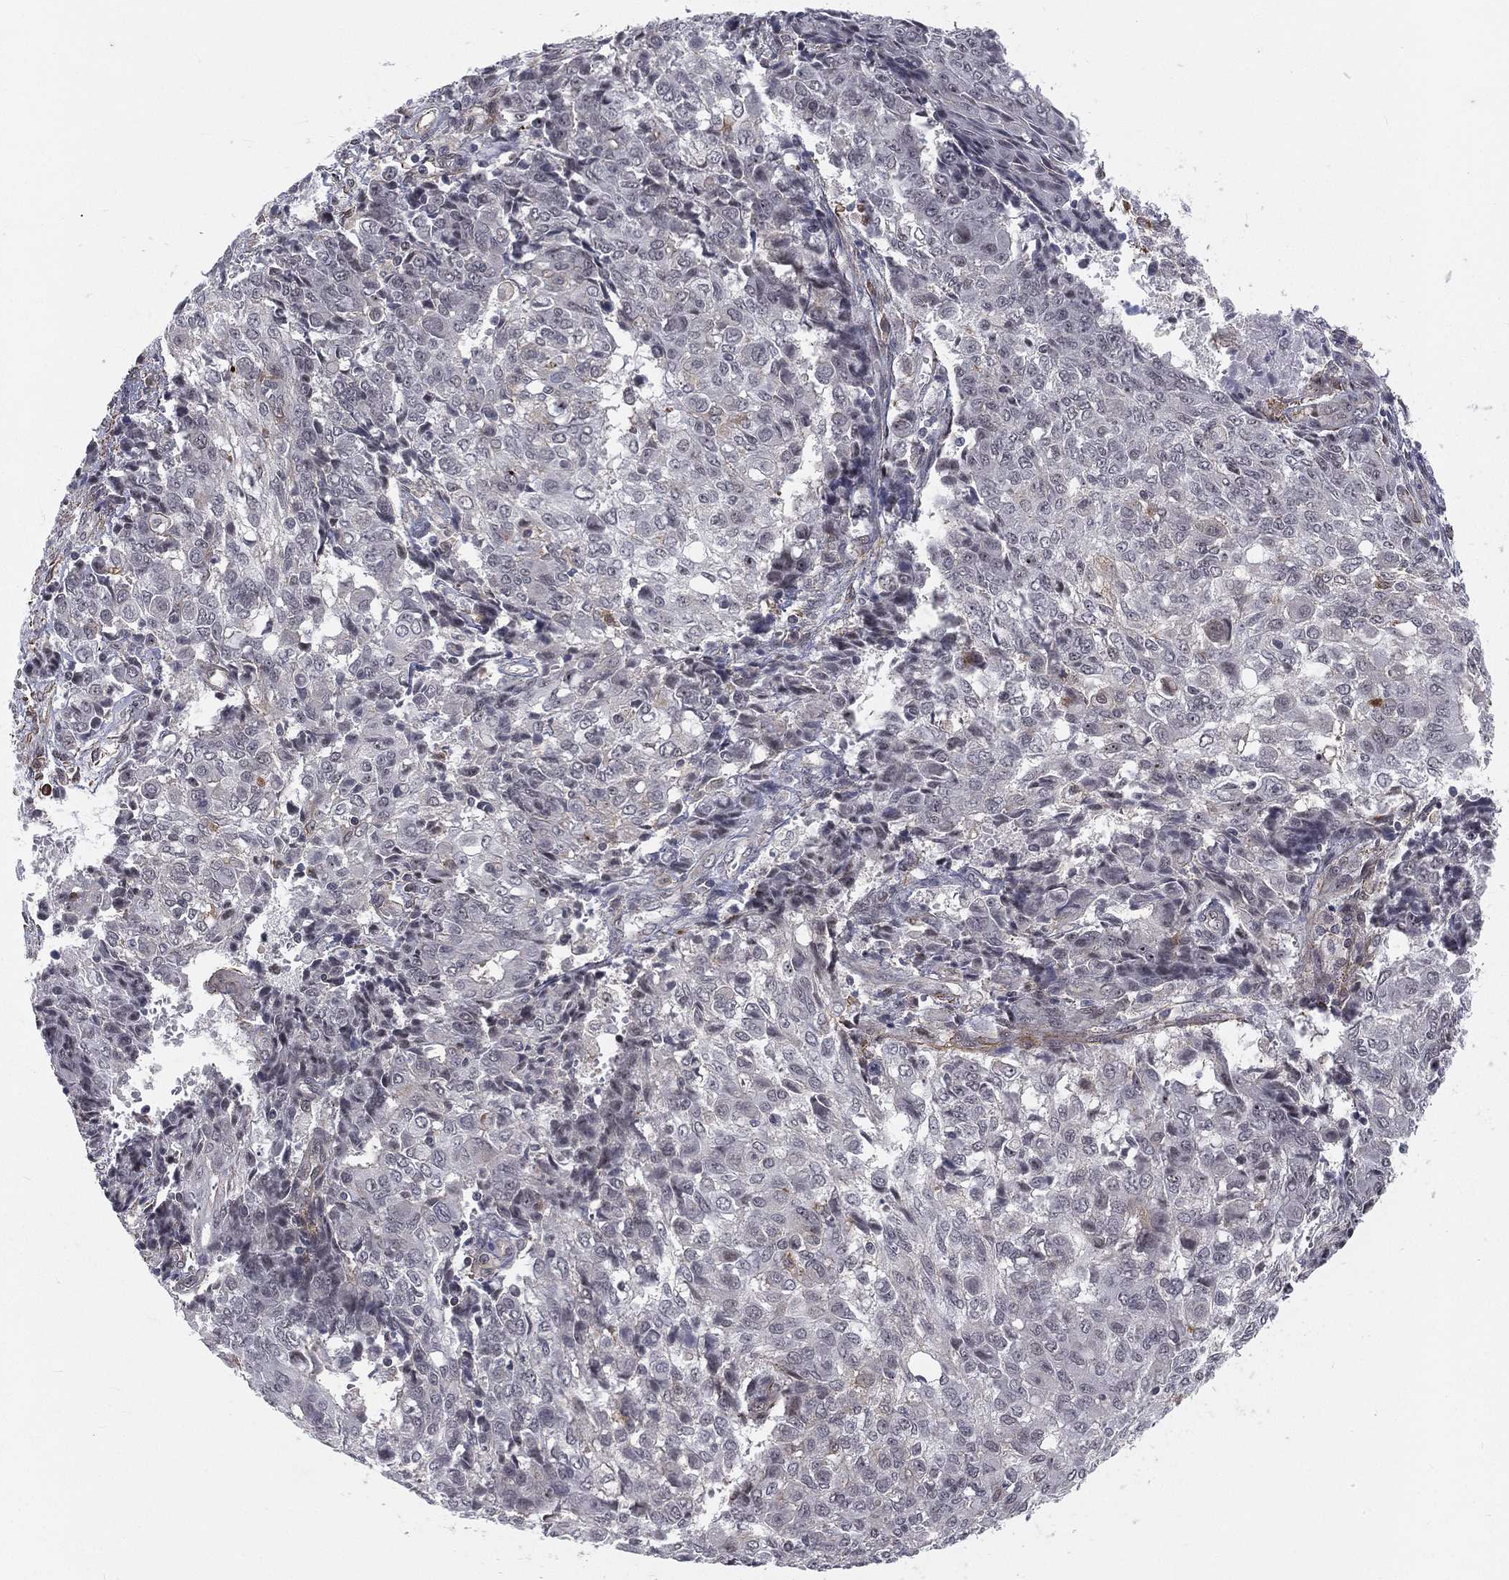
{"staining": {"intensity": "negative", "quantity": "none", "location": "none"}, "tissue": "ovarian cancer", "cell_type": "Tumor cells", "image_type": "cancer", "snomed": [{"axis": "morphology", "description": "Carcinoma, endometroid"}, {"axis": "topography", "description": "Ovary"}], "caption": "DAB immunohistochemical staining of human ovarian endometroid carcinoma reveals no significant staining in tumor cells. (Brightfield microscopy of DAB (3,3'-diaminobenzidine) immunohistochemistry at high magnification).", "gene": "MORC2", "patient": {"sex": "female", "age": 42}}